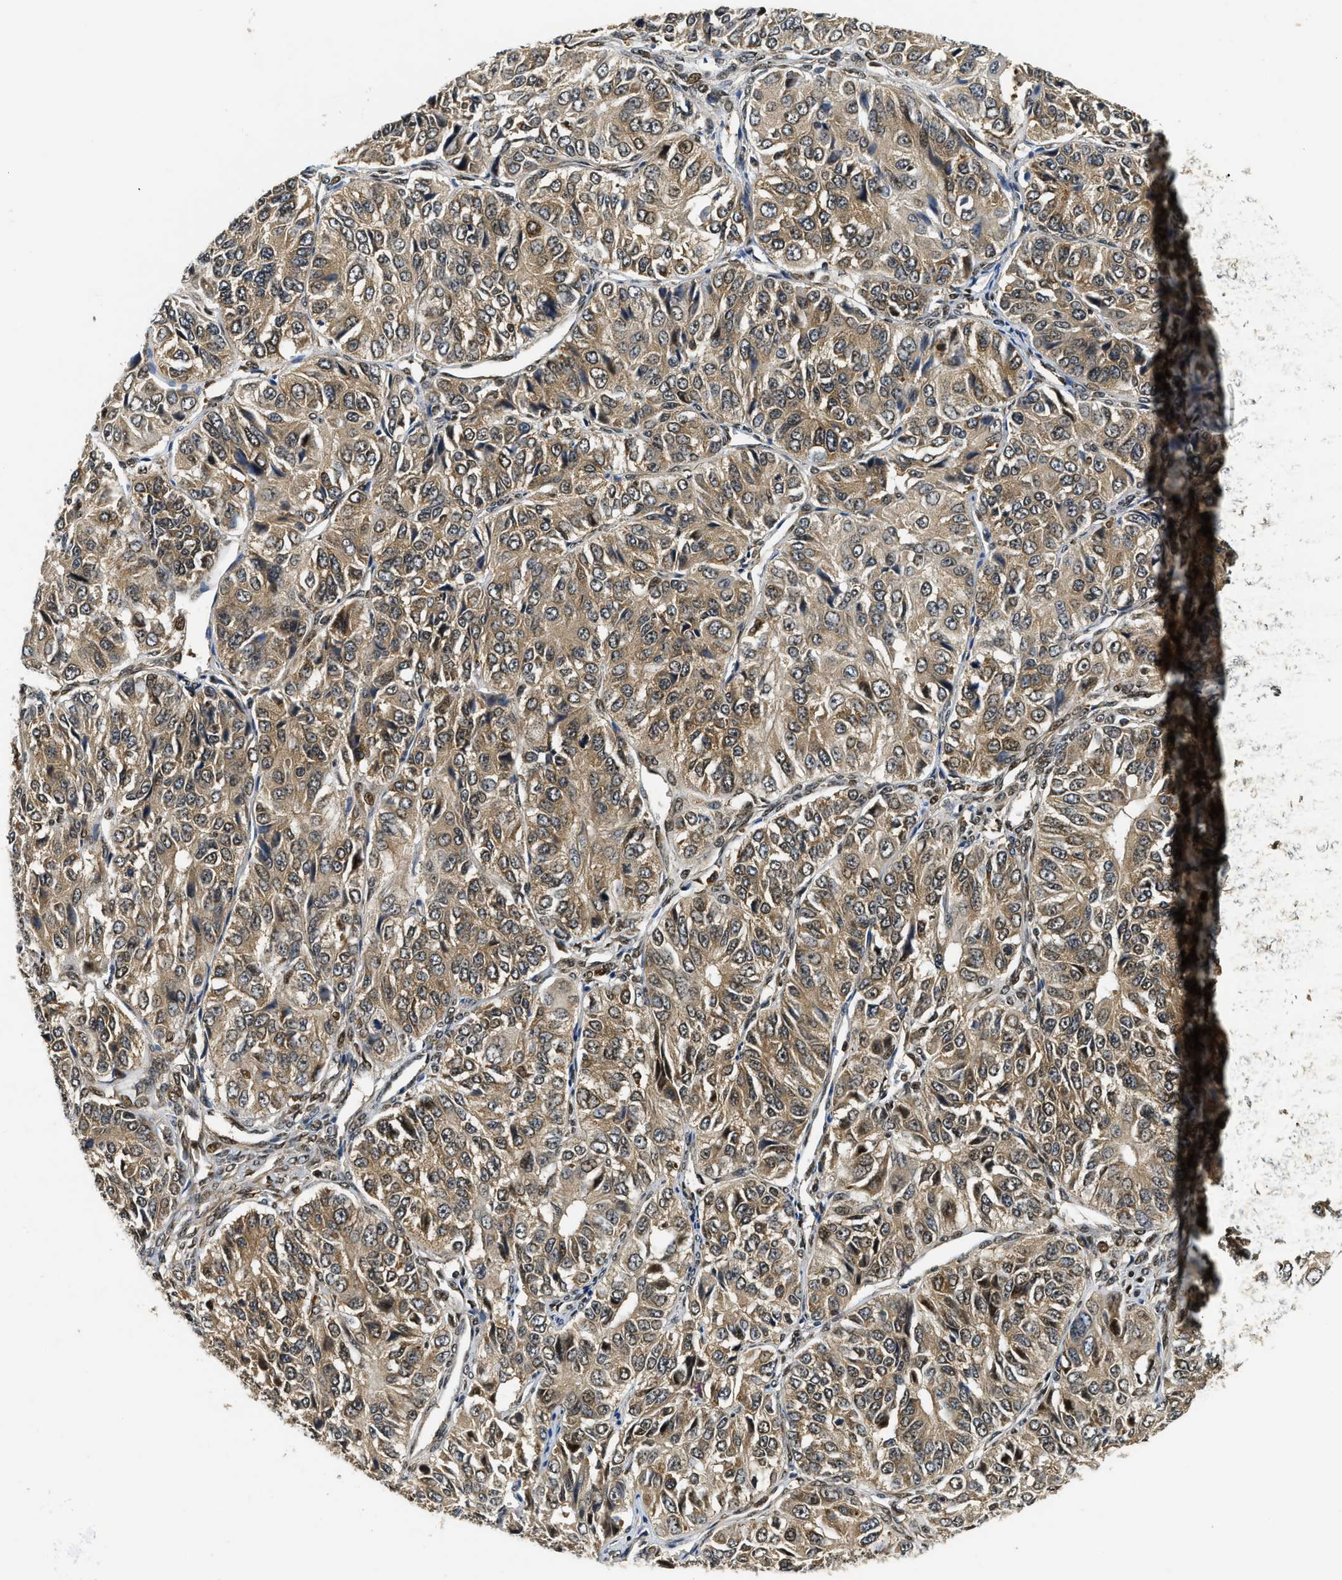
{"staining": {"intensity": "moderate", "quantity": ">75%", "location": "cytoplasmic/membranous"}, "tissue": "ovarian cancer", "cell_type": "Tumor cells", "image_type": "cancer", "snomed": [{"axis": "morphology", "description": "Carcinoma, endometroid"}, {"axis": "topography", "description": "Ovary"}], "caption": "High-power microscopy captured an immunohistochemistry (IHC) micrograph of endometroid carcinoma (ovarian), revealing moderate cytoplasmic/membranous positivity in about >75% of tumor cells.", "gene": "ADSL", "patient": {"sex": "female", "age": 51}}